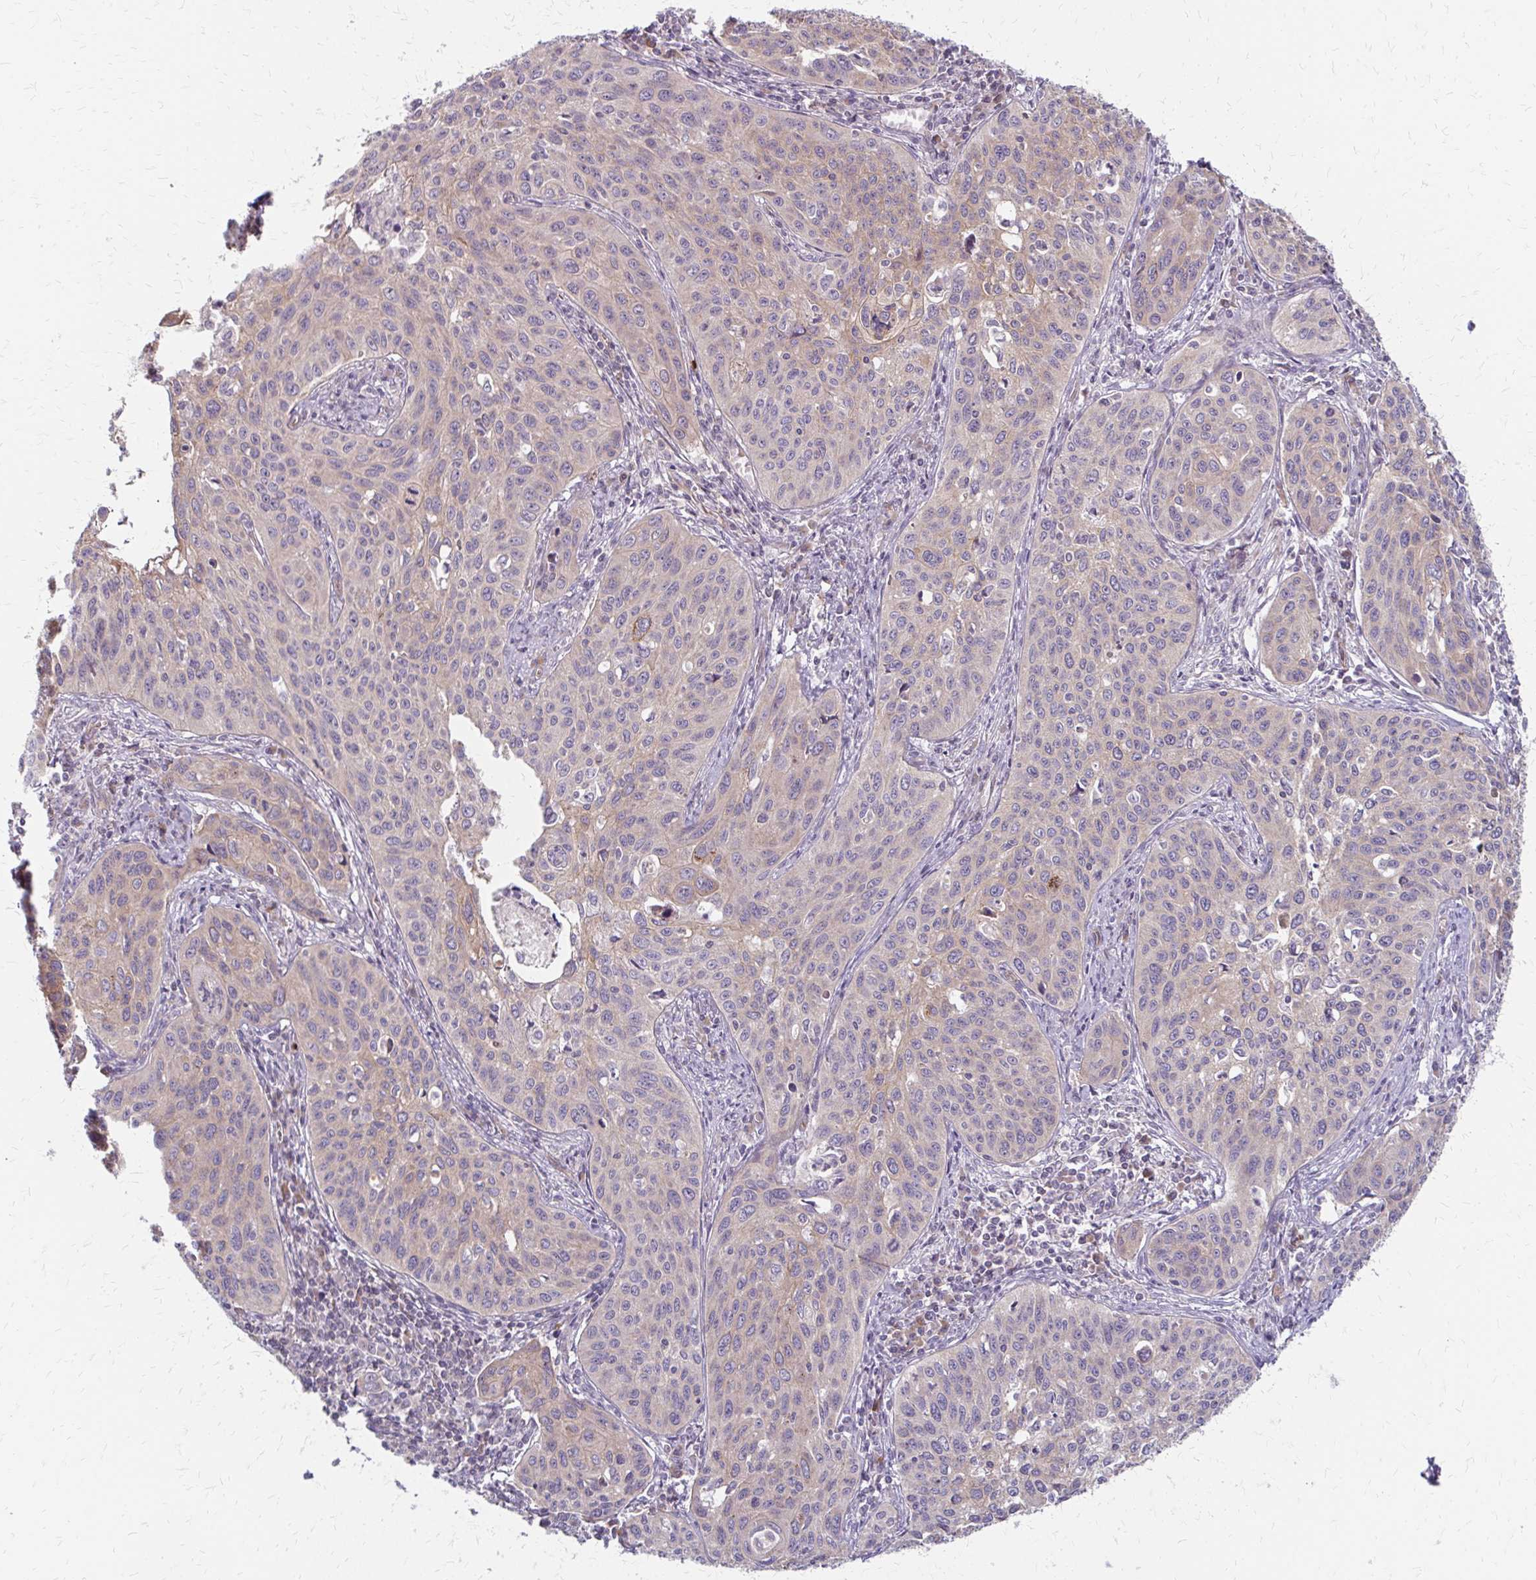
{"staining": {"intensity": "weak", "quantity": "<25%", "location": "cytoplasmic/membranous"}, "tissue": "cervical cancer", "cell_type": "Tumor cells", "image_type": "cancer", "snomed": [{"axis": "morphology", "description": "Squamous cell carcinoma, NOS"}, {"axis": "topography", "description": "Cervix"}], "caption": "Immunohistochemical staining of squamous cell carcinoma (cervical) reveals no significant staining in tumor cells.", "gene": "ZNF383", "patient": {"sex": "female", "age": 31}}